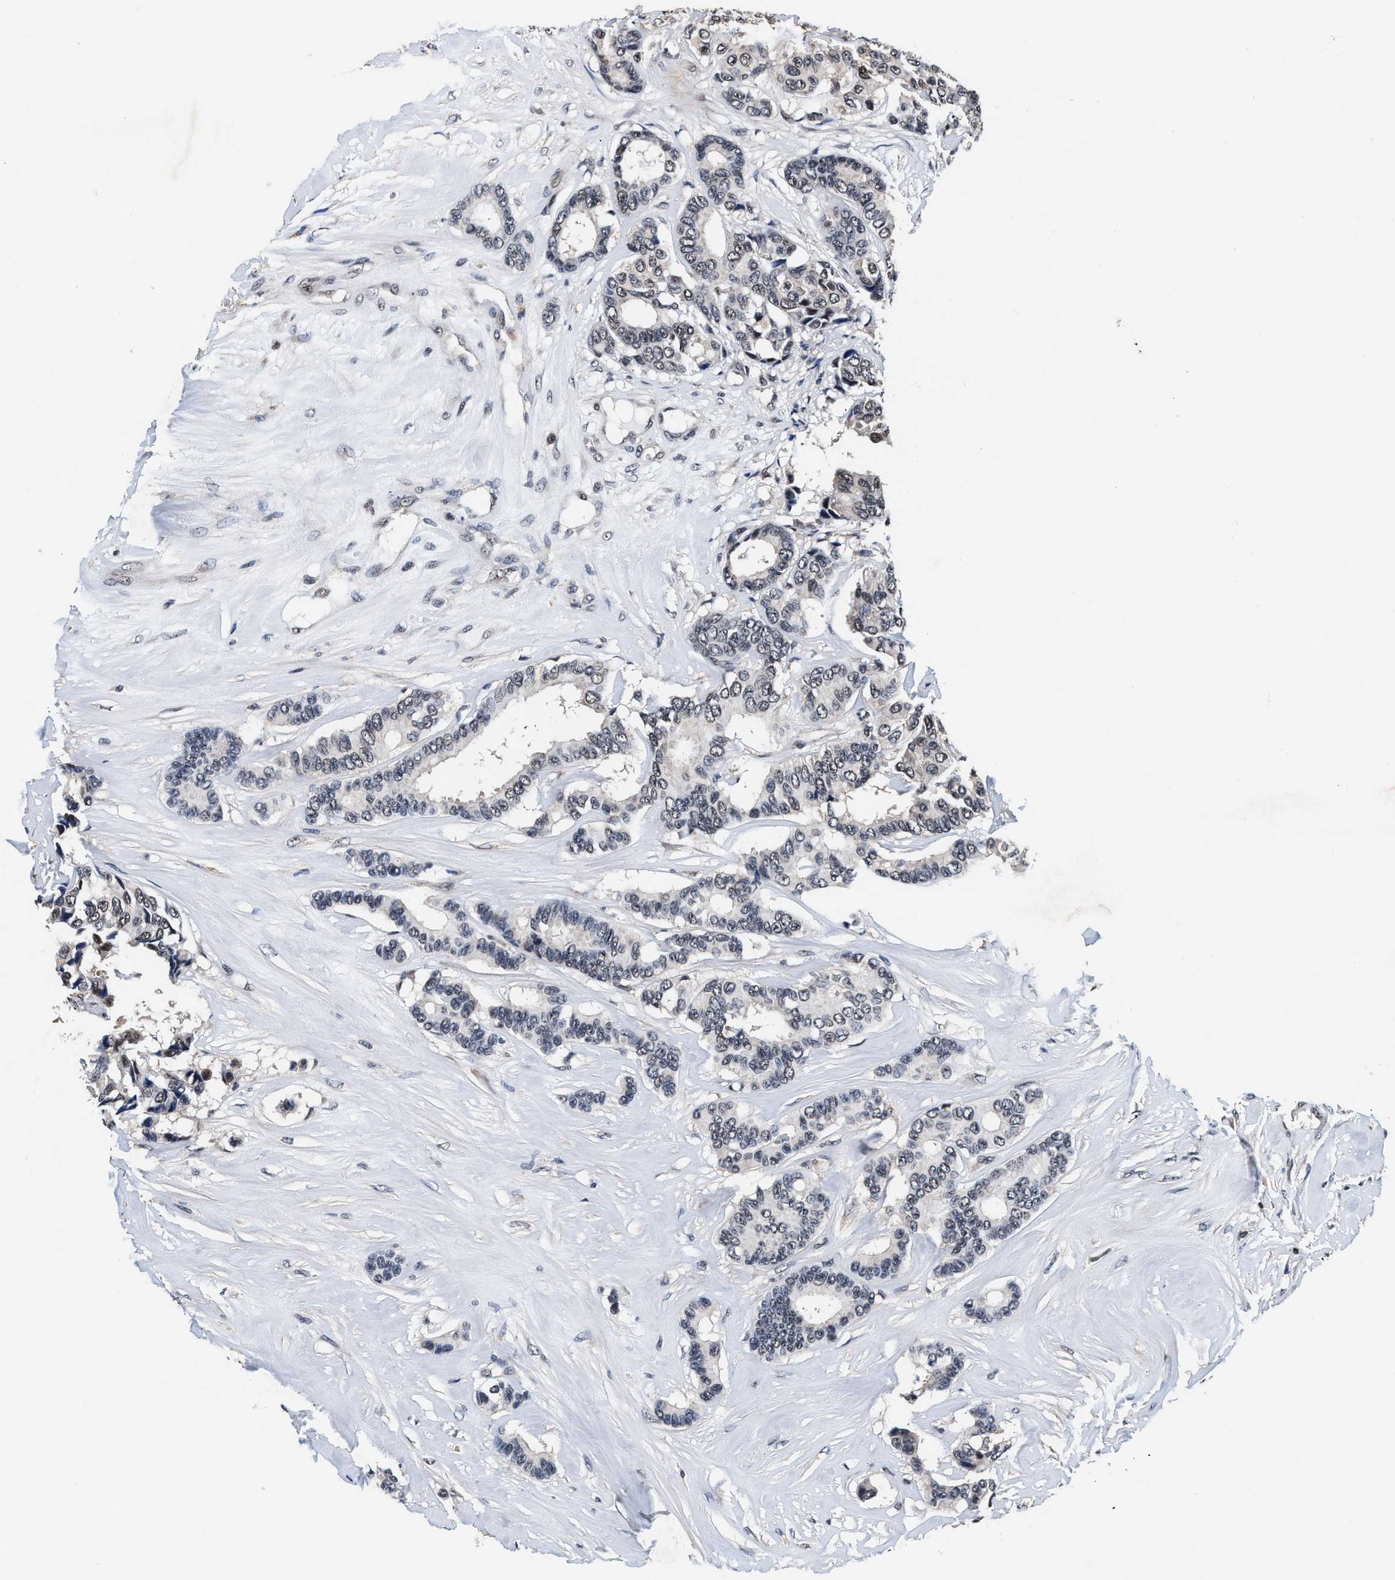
{"staining": {"intensity": "weak", "quantity": "<25%", "location": "nuclear"}, "tissue": "breast cancer", "cell_type": "Tumor cells", "image_type": "cancer", "snomed": [{"axis": "morphology", "description": "Duct carcinoma"}, {"axis": "topography", "description": "Breast"}], "caption": "An IHC micrograph of breast cancer (intraductal carcinoma) is shown. There is no staining in tumor cells of breast cancer (intraductal carcinoma).", "gene": "USP16", "patient": {"sex": "female", "age": 87}}